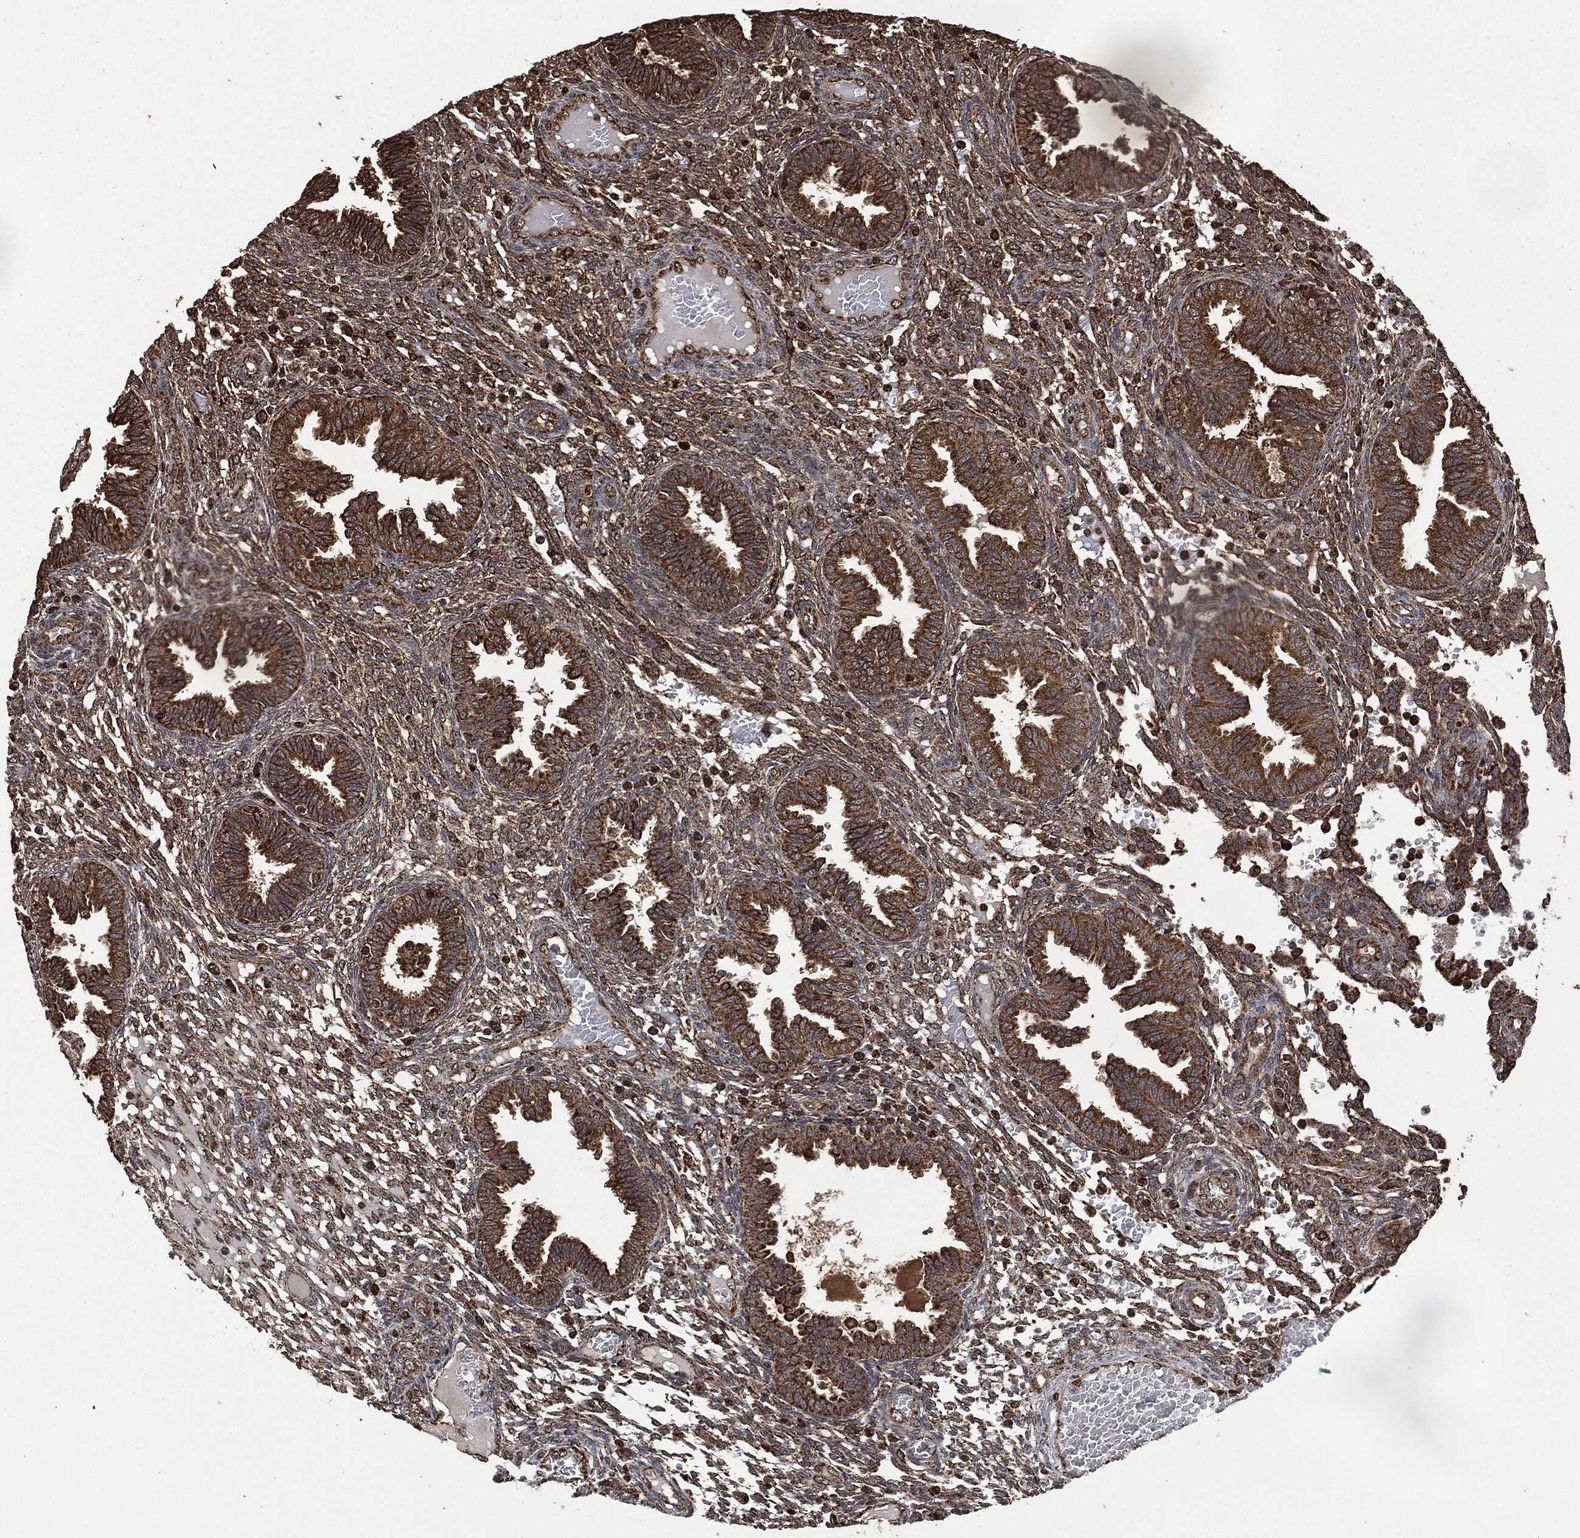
{"staining": {"intensity": "moderate", "quantity": ">75%", "location": "cytoplasmic/membranous"}, "tissue": "endometrium", "cell_type": "Cells in endometrial stroma", "image_type": "normal", "snomed": [{"axis": "morphology", "description": "Normal tissue, NOS"}, {"axis": "topography", "description": "Endometrium"}], "caption": "High-power microscopy captured an immunohistochemistry histopathology image of normal endometrium, revealing moderate cytoplasmic/membranous positivity in about >75% of cells in endometrial stroma.", "gene": "LIG3", "patient": {"sex": "female", "age": 42}}